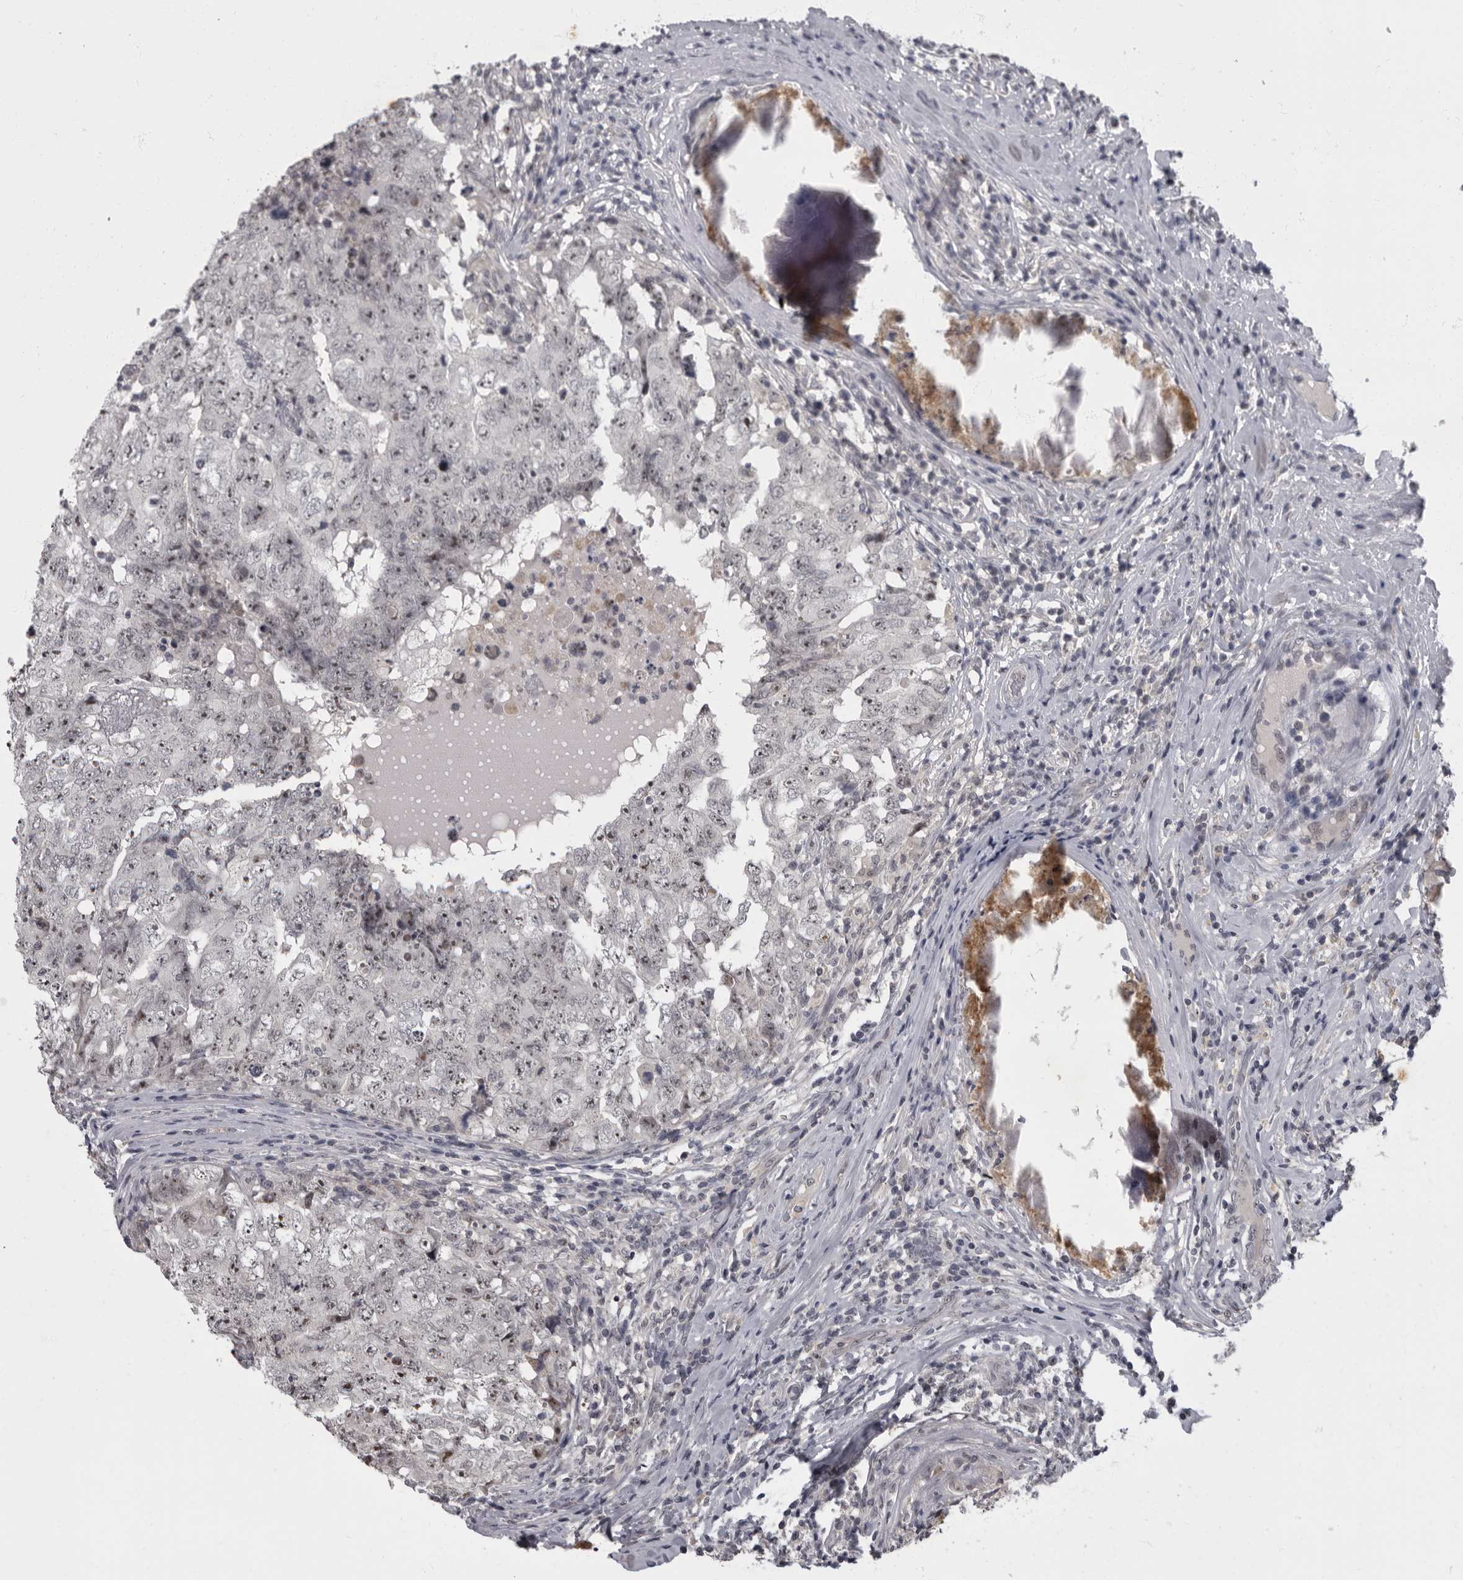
{"staining": {"intensity": "negative", "quantity": "none", "location": "none"}, "tissue": "testis cancer", "cell_type": "Tumor cells", "image_type": "cancer", "snomed": [{"axis": "morphology", "description": "Carcinoma, Embryonal, NOS"}, {"axis": "topography", "description": "Testis"}], "caption": "The micrograph demonstrates no staining of tumor cells in embryonal carcinoma (testis). (DAB immunohistochemistry (IHC) visualized using brightfield microscopy, high magnification).", "gene": "MRTO4", "patient": {"sex": "male", "age": 26}}